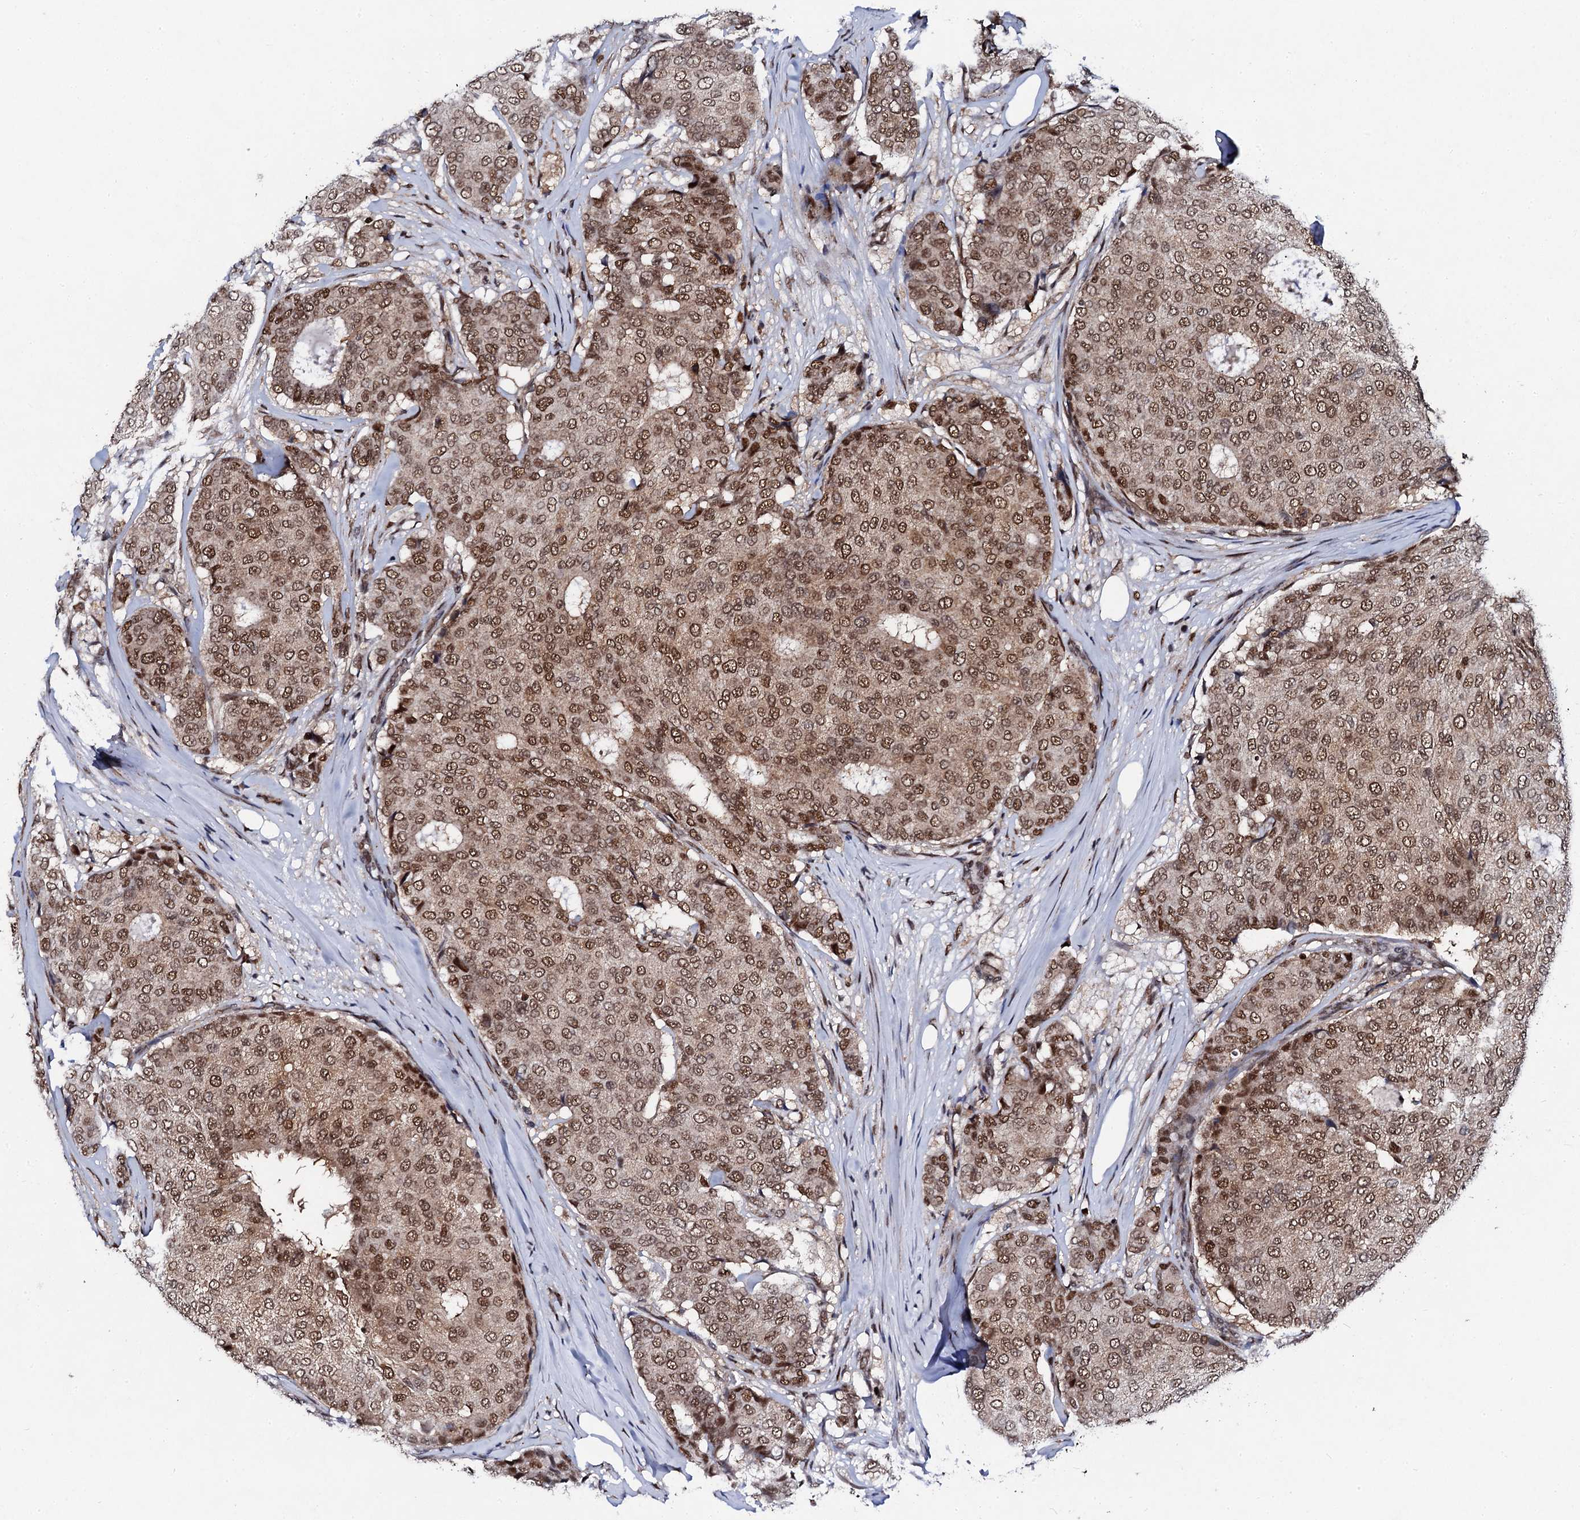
{"staining": {"intensity": "moderate", "quantity": ">75%", "location": "cytoplasmic/membranous,nuclear"}, "tissue": "breast cancer", "cell_type": "Tumor cells", "image_type": "cancer", "snomed": [{"axis": "morphology", "description": "Duct carcinoma"}, {"axis": "topography", "description": "Breast"}], "caption": "The histopathology image shows immunohistochemical staining of breast cancer (invasive ductal carcinoma). There is moderate cytoplasmic/membranous and nuclear positivity is seen in about >75% of tumor cells. Nuclei are stained in blue.", "gene": "CSTF3", "patient": {"sex": "female", "age": 75}}